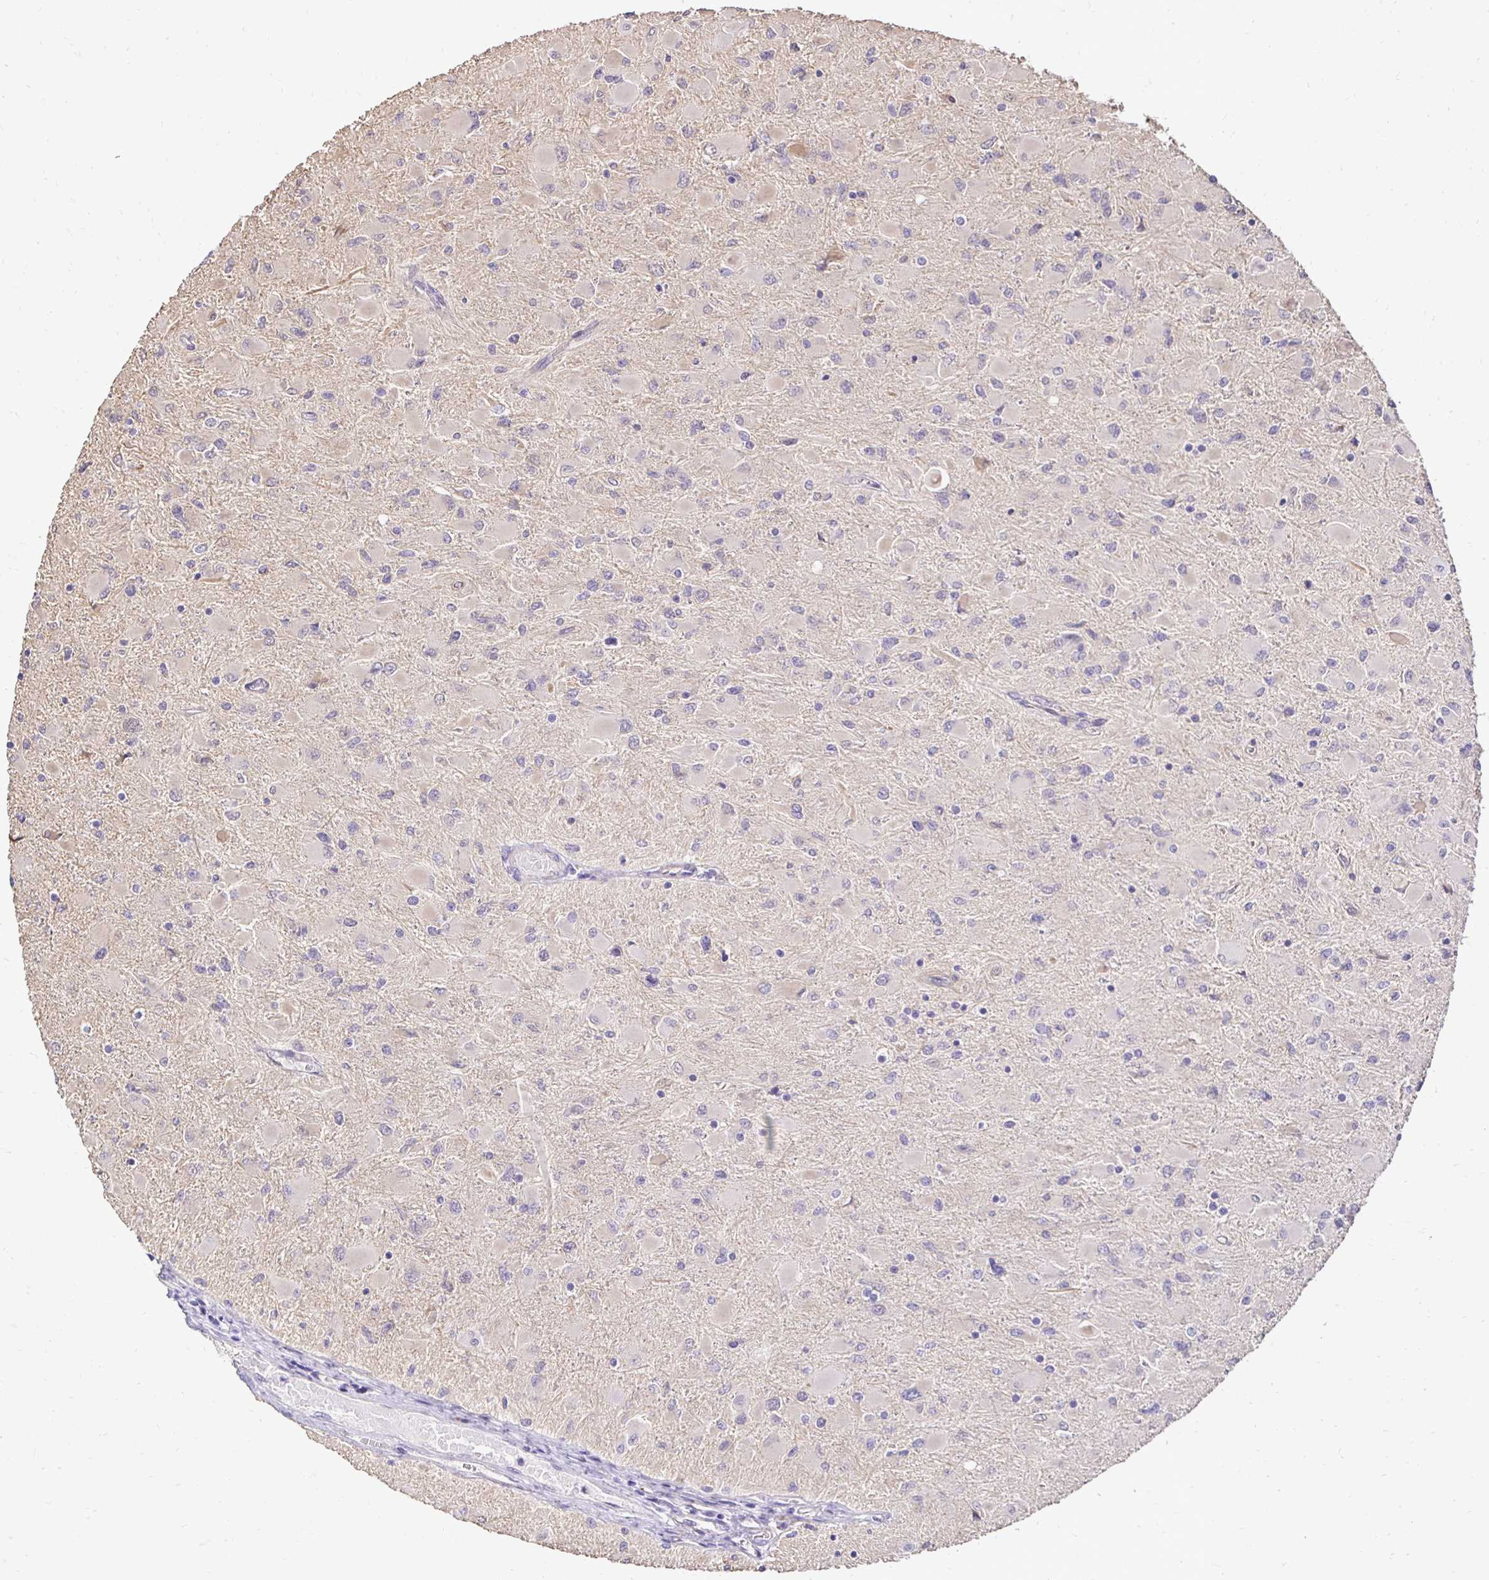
{"staining": {"intensity": "negative", "quantity": "none", "location": "none"}, "tissue": "glioma", "cell_type": "Tumor cells", "image_type": "cancer", "snomed": [{"axis": "morphology", "description": "Glioma, malignant, High grade"}, {"axis": "topography", "description": "Cerebral cortex"}], "caption": "IHC of human glioma shows no expression in tumor cells. (Stains: DAB (3,3'-diaminobenzidine) IHC with hematoxylin counter stain, Microscopy: brightfield microscopy at high magnification).", "gene": "SLC9A1", "patient": {"sex": "female", "age": 36}}